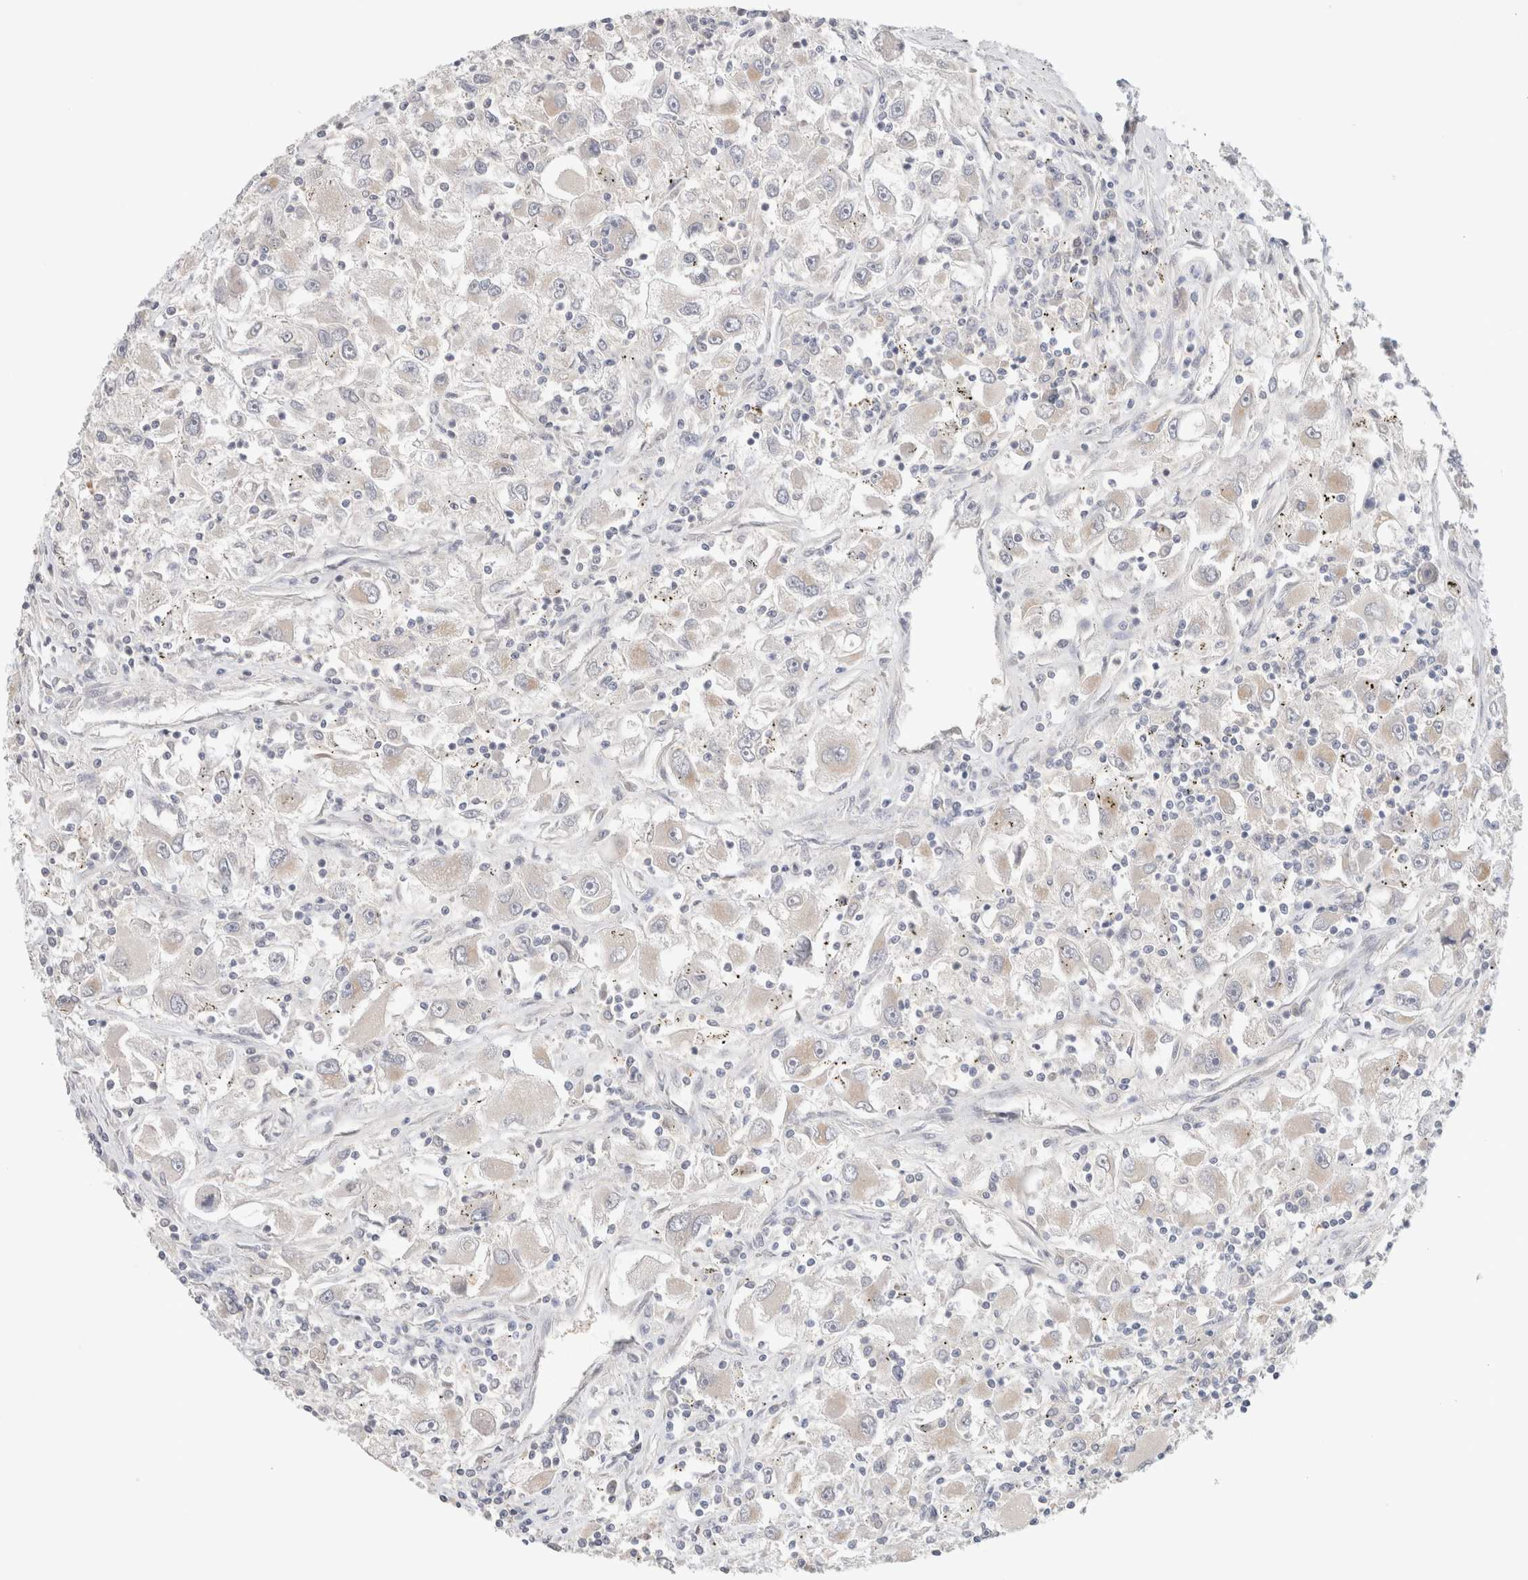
{"staining": {"intensity": "moderate", "quantity": "<25%", "location": "cytoplasmic/membranous"}, "tissue": "renal cancer", "cell_type": "Tumor cells", "image_type": "cancer", "snomed": [{"axis": "morphology", "description": "Adenocarcinoma, NOS"}, {"axis": "topography", "description": "Kidney"}], "caption": "Renal cancer (adenocarcinoma) stained for a protein shows moderate cytoplasmic/membranous positivity in tumor cells.", "gene": "MPP2", "patient": {"sex": "female", "age": 52}}